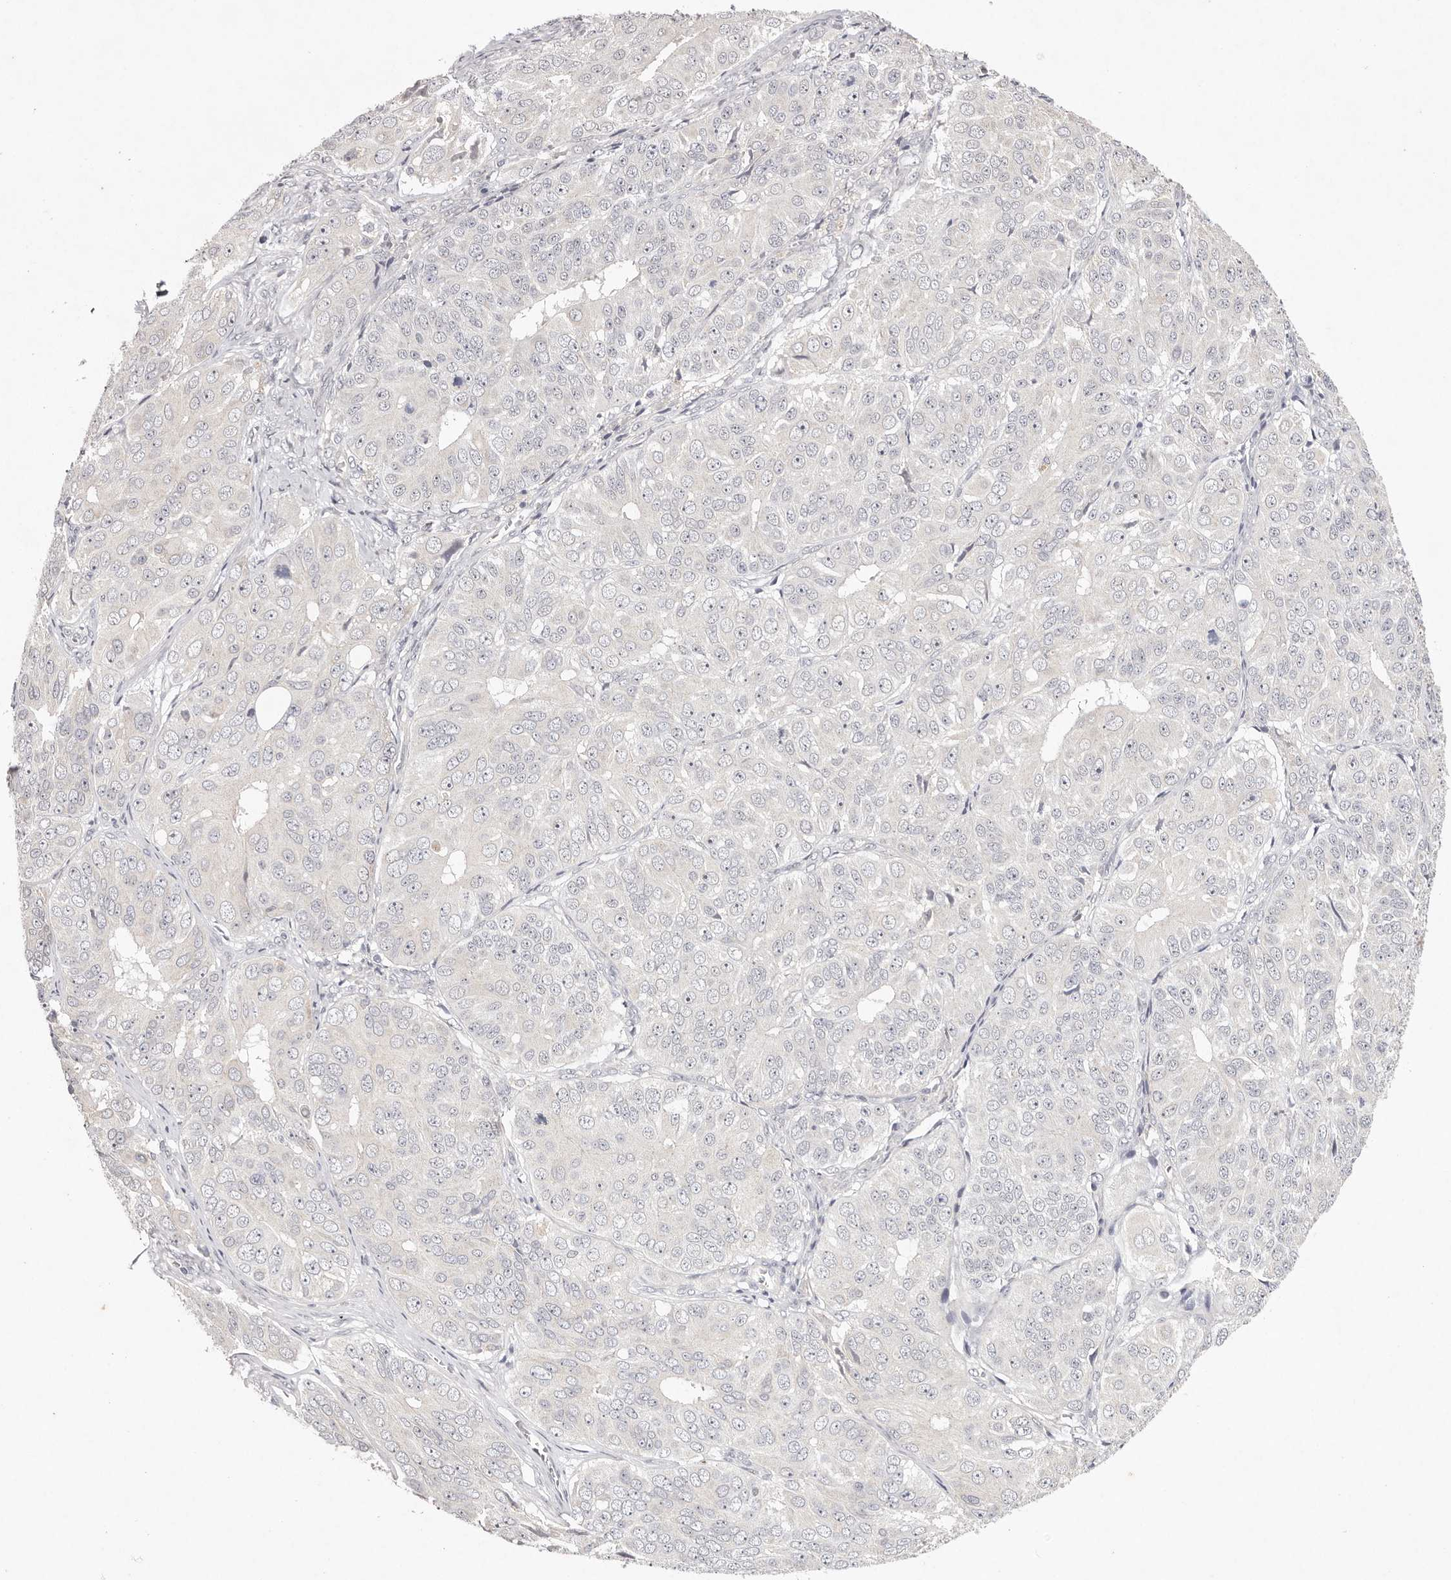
{"staining": {"intensity": "negative", "quantity": "none", "location": "none"}, "tissue": "ovarian cancer", "cell_type": "Tumor cells", "image_type": "cancer", "snomed": [{"axis": "morphology", "description": "Carcinoma, endometroid"}, {"axis": "topography", "description": "Ovary"}], "caption": "High power microscopy photomicrograph of an immunohistochemistry image of endometroid carcinoma (ovarian), revealing no significant positivity in tumor cells.", "gene": "GARNL3", "patient": {"sex": "female", "age": 51}}